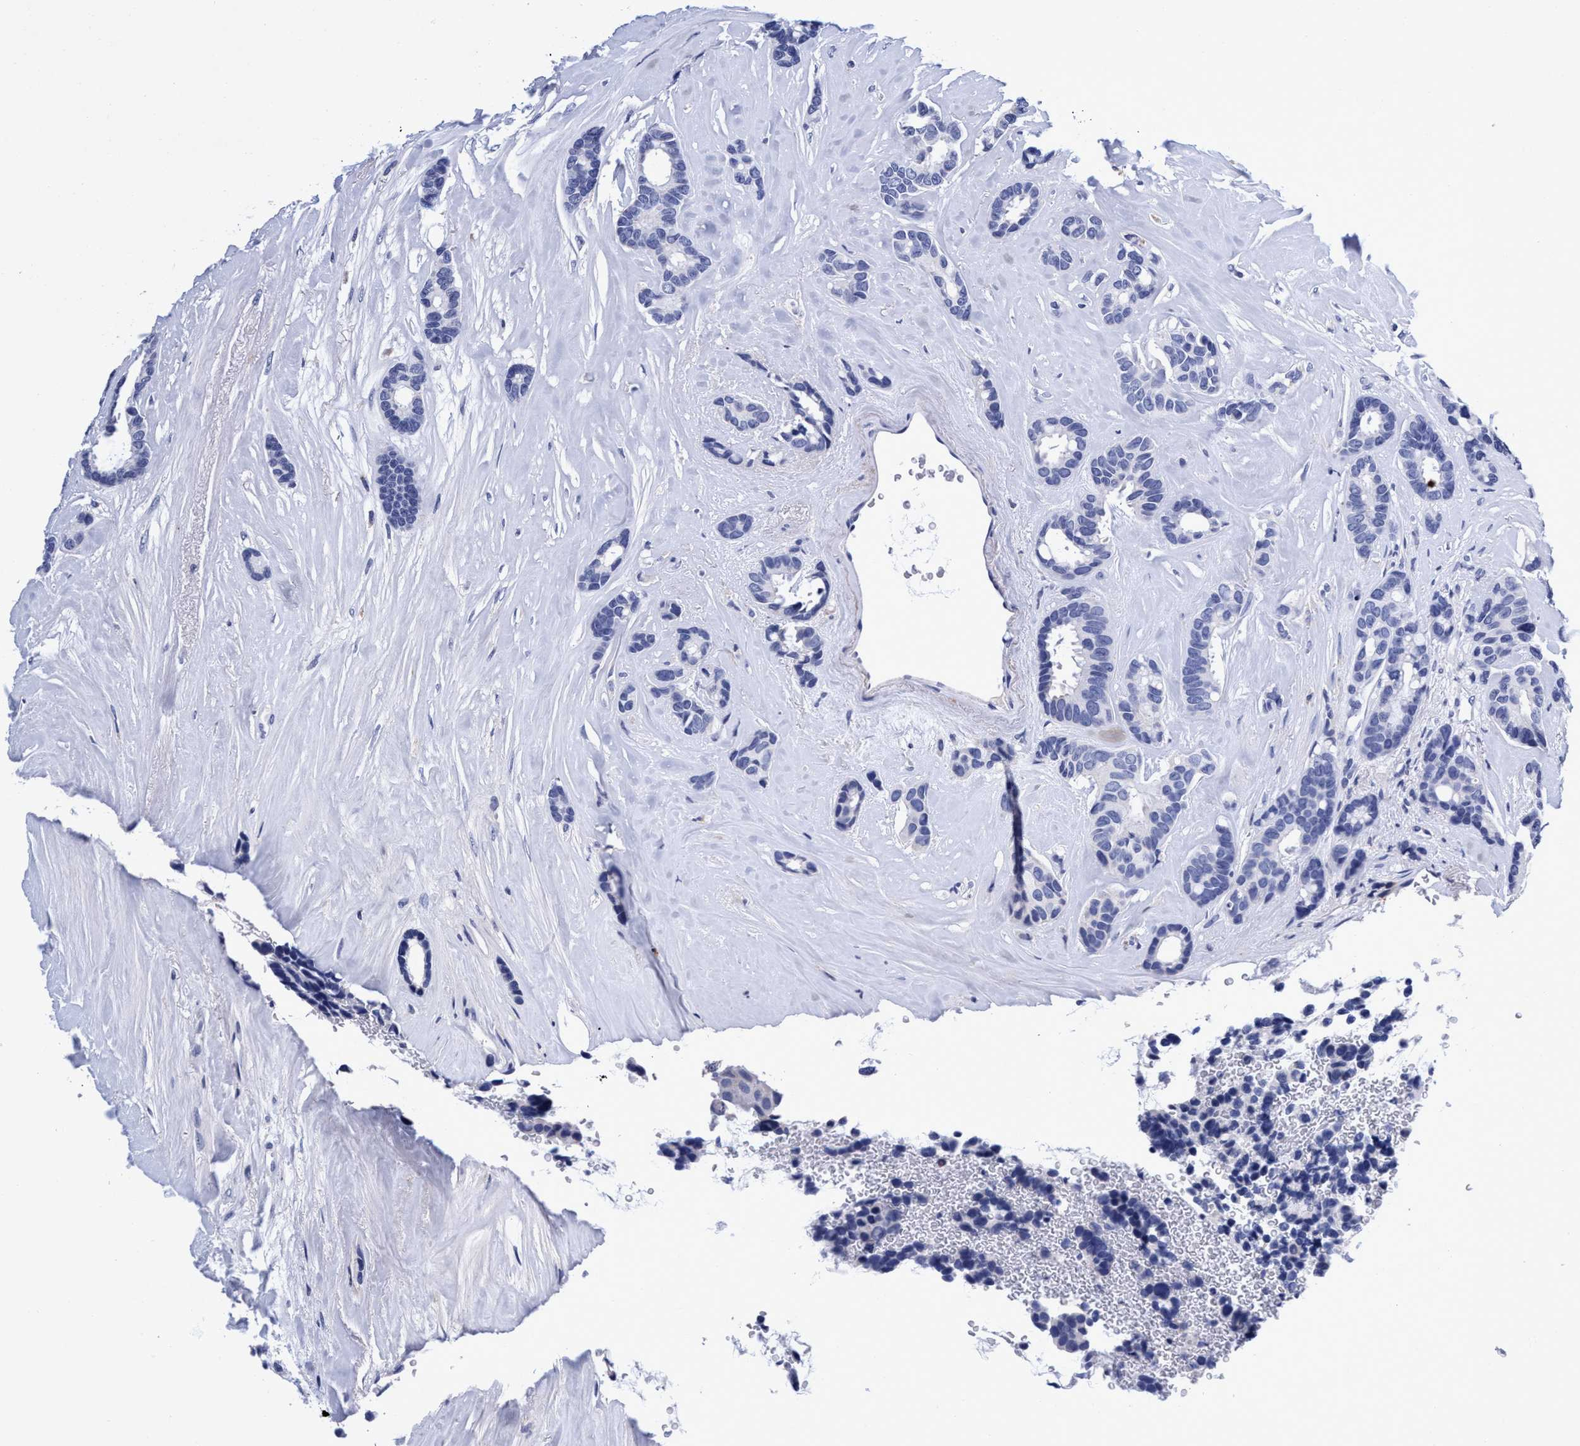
{"staining": {"intensity": "negative", "quantity": "none", "location": "none"}, "tissue": "breast cancer", "cell_type": "Tumor cells", "image_type": "cancer", "snomed": [{"axis": "morphology", "description": "Duct carcinoma"}, {"axis": "topography", "description": "Breast"}], "caption": "DAB (3,3'-diaminobenzidine) immunohistochemical staining of human invasive ductal carcinoma (breast) displays no significant staining in tumor cells.", "gene": "PLPPR1", "patient": {"sex": "female", "age": 87}}